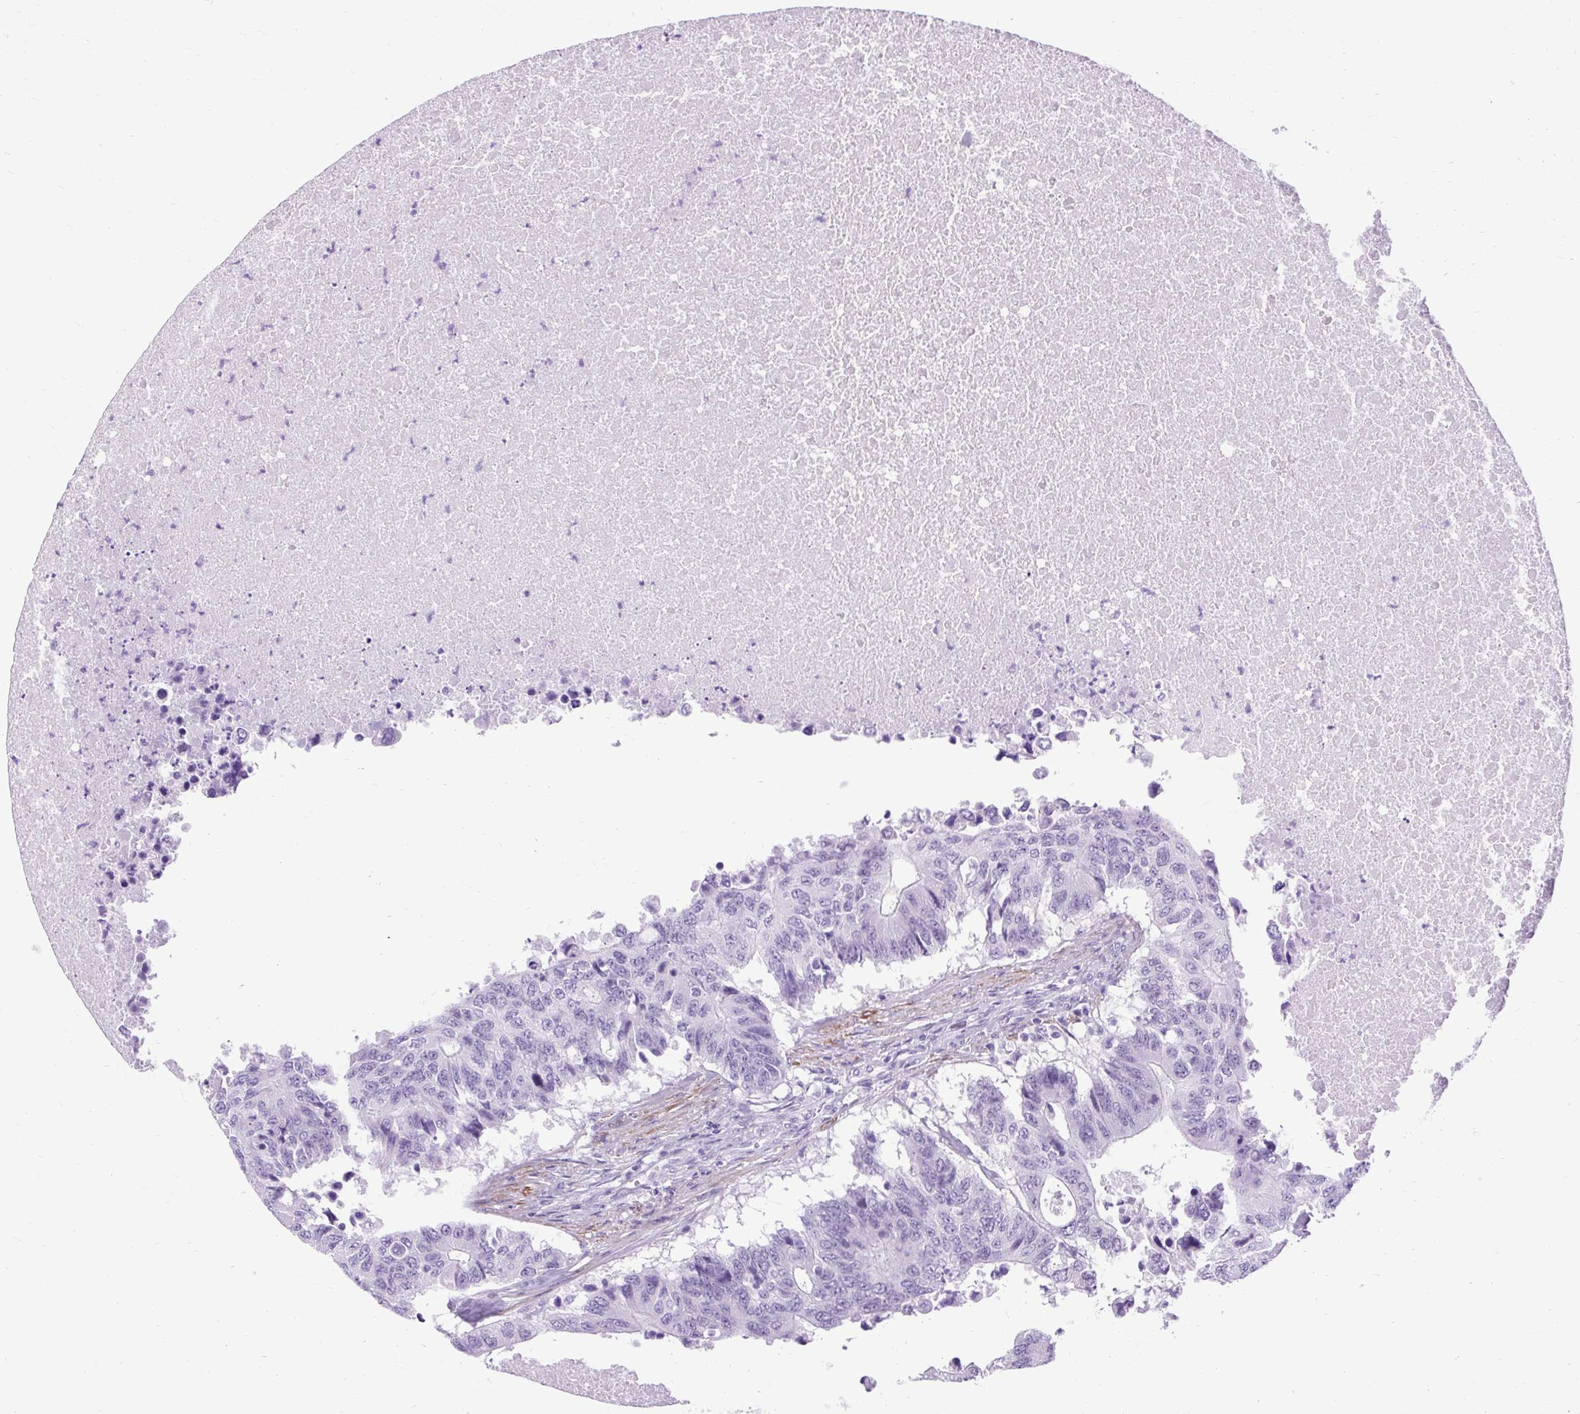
{"staining": {"intensity": "negative", "quantity": "none", "location": "none"}, "tissue": "colorectal cancer", "cell_type": "Tumor cells", "image_type": "cancer", "snomed": [{"axis": "morphology", "description": "Adenocarcinoma, NOS"}, {"axis": "topography", "description": "Colon"}], "caption": "Tumor cells show no significant expression in colorectal cancer (adenocarcinoma). The staining is performed using DAB (3,3'-diaminobenzidine) brown chromogen with nuclei counter-stained in using hematoxylin.", "gene": "DPP6", "patient": {"sex": "male", "age": 71}}